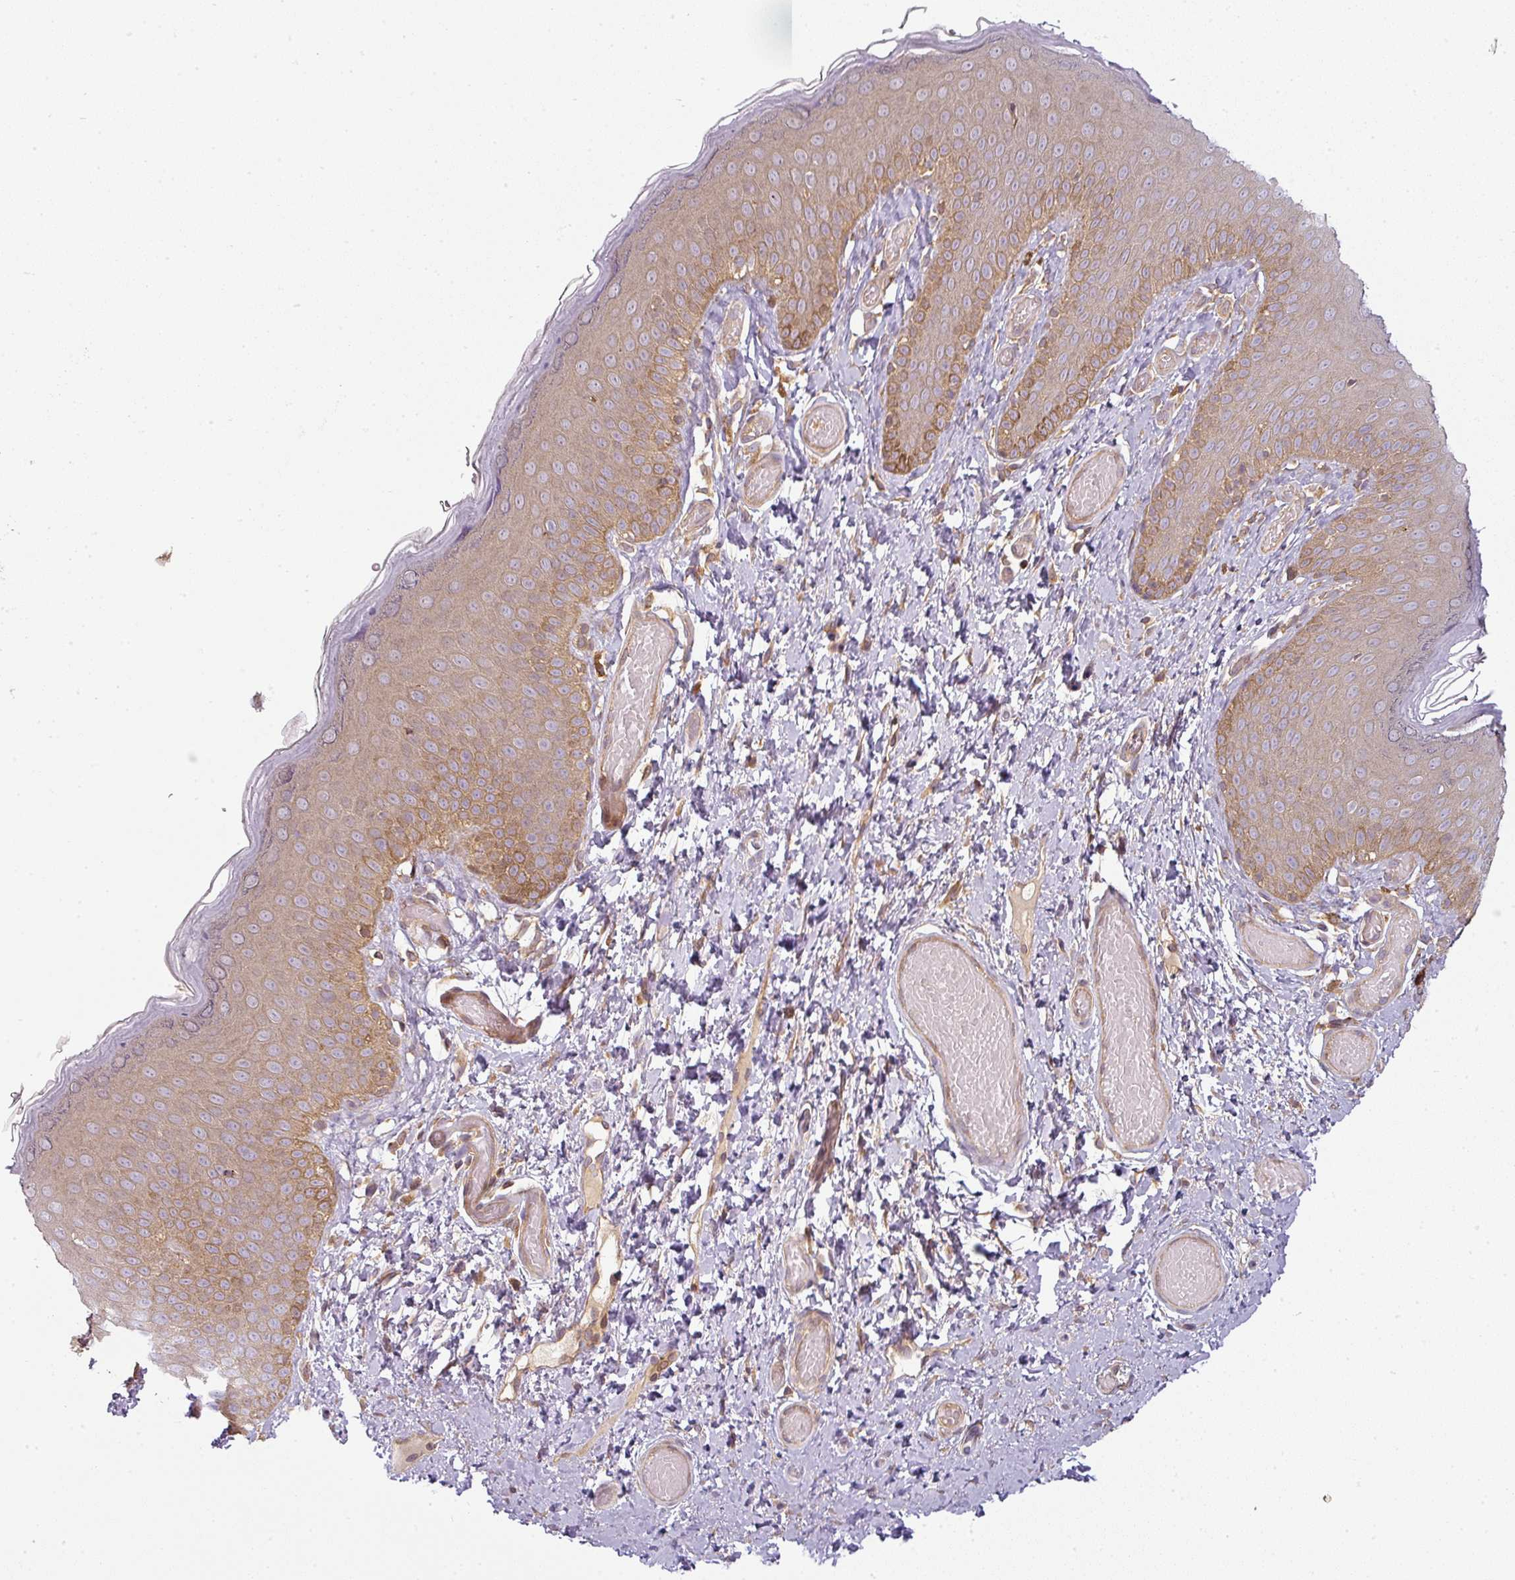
{"staining": {"intensity": "moderate", "quantity": "<25%", "location": "cytoplasmic/membranous"}, "tissue": "skin", "cell_type": "Epidermal cells", "image_type": "normal", "snomed": [{"axis": "morphology", "description": "Normal tissue, NOS"}, {"axis": "topography", "description": "Anal"}], "caption": "IHC image of benign skin: skin stained using immunohistochemistry (IHC) displays low levels of moderate protein expression localized specifically in the cytoplasmic/membranous of epidermal cells, appearing as a cytoplasmic/membranous brown color.", "gene": "RNF31", "patient": {"sex": "female", "age": 40}}